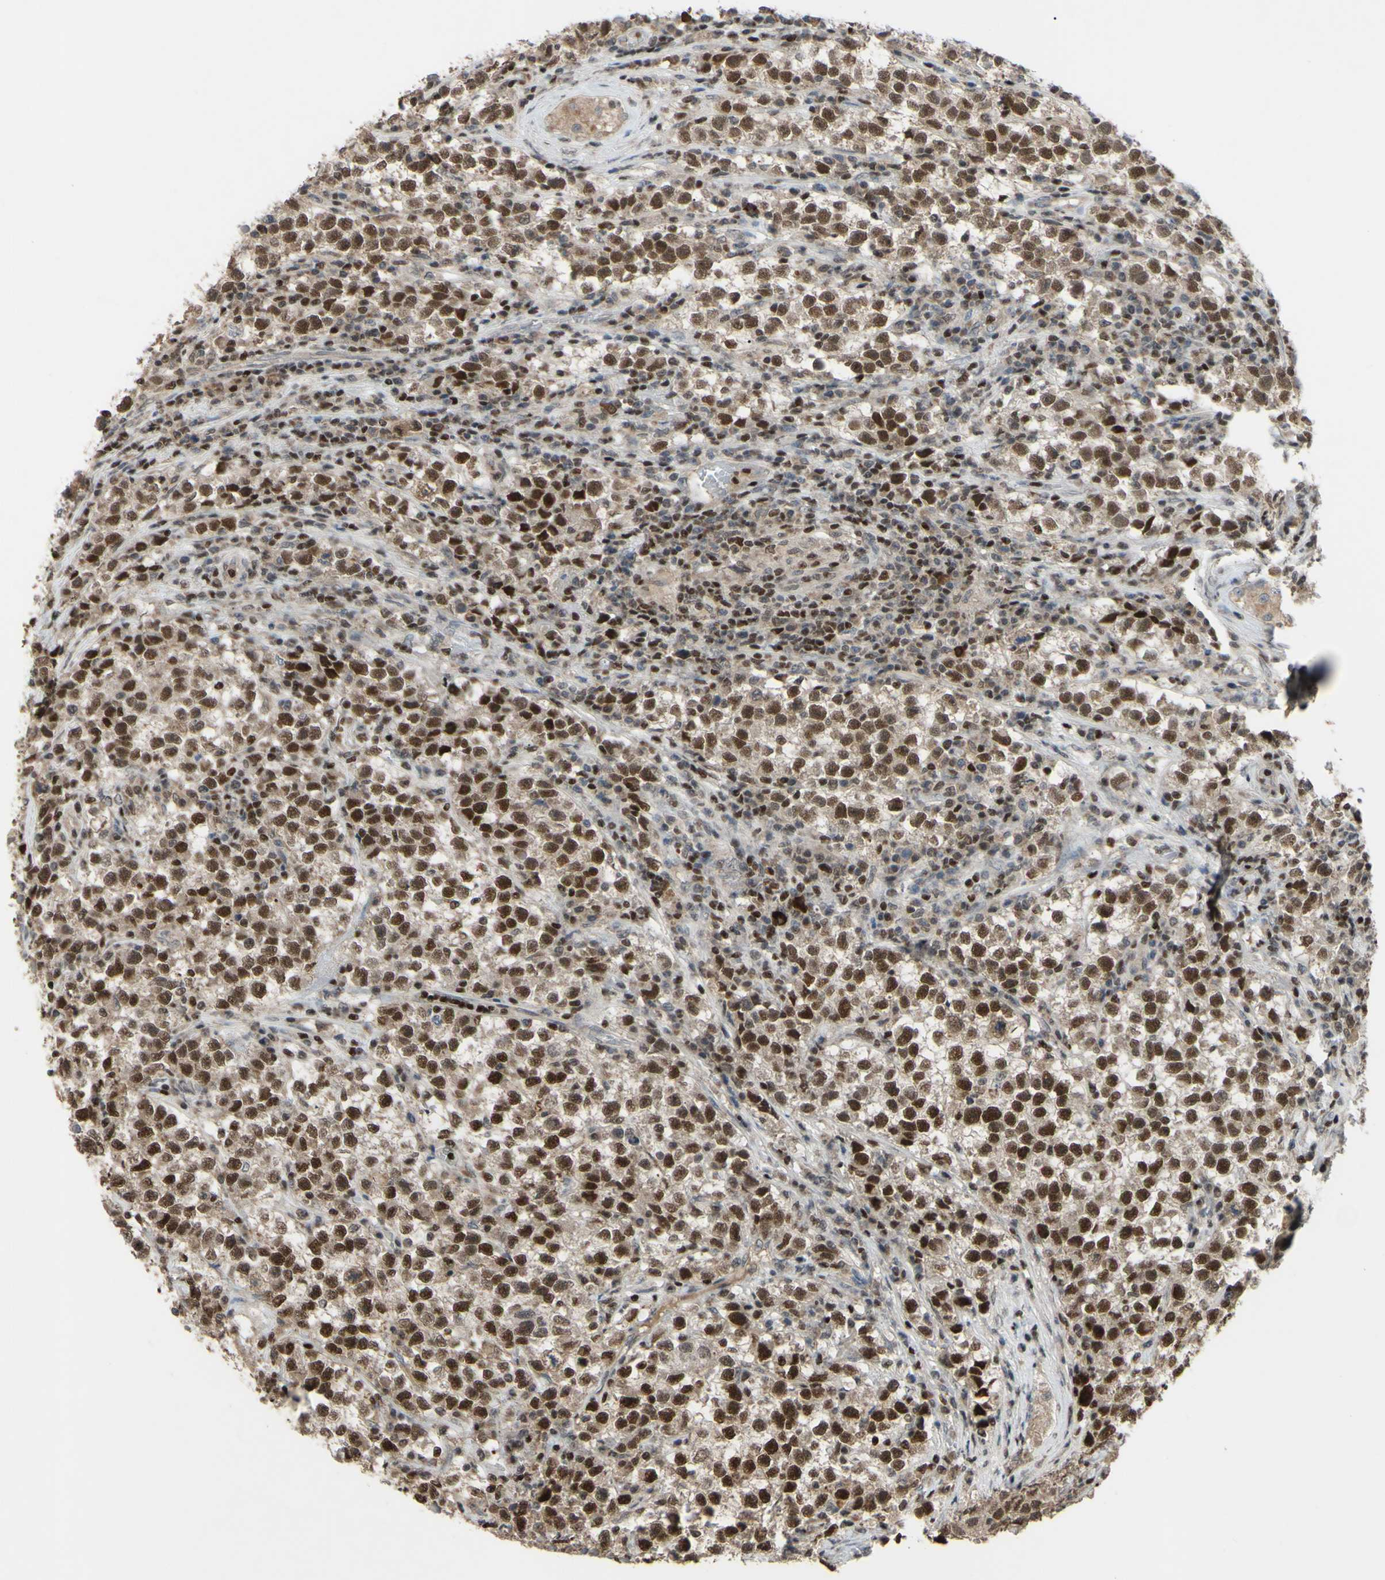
{"staining": {"intensity": "moderate", "quantity": ">75%", "location": "cytoplasmic/membranous,nuclear"}, "tissue": "testis cancer", "cell_type": "Tumor cells", "image_type": "cancer", "snomed": [{"axis": "morphology", "description": "Seminoma, NOS"}, {"axis": "topography", "description": "Testis"}], "caption": "A high-resolution image shows IHC staining of testis cancer (seminoma), which demonstrates moderate cytoplasmic/membranous and nuclear expression in about >75% of tumor cells.", "gene": "SP4", "patient": {"sex": "male", "age": 22}}